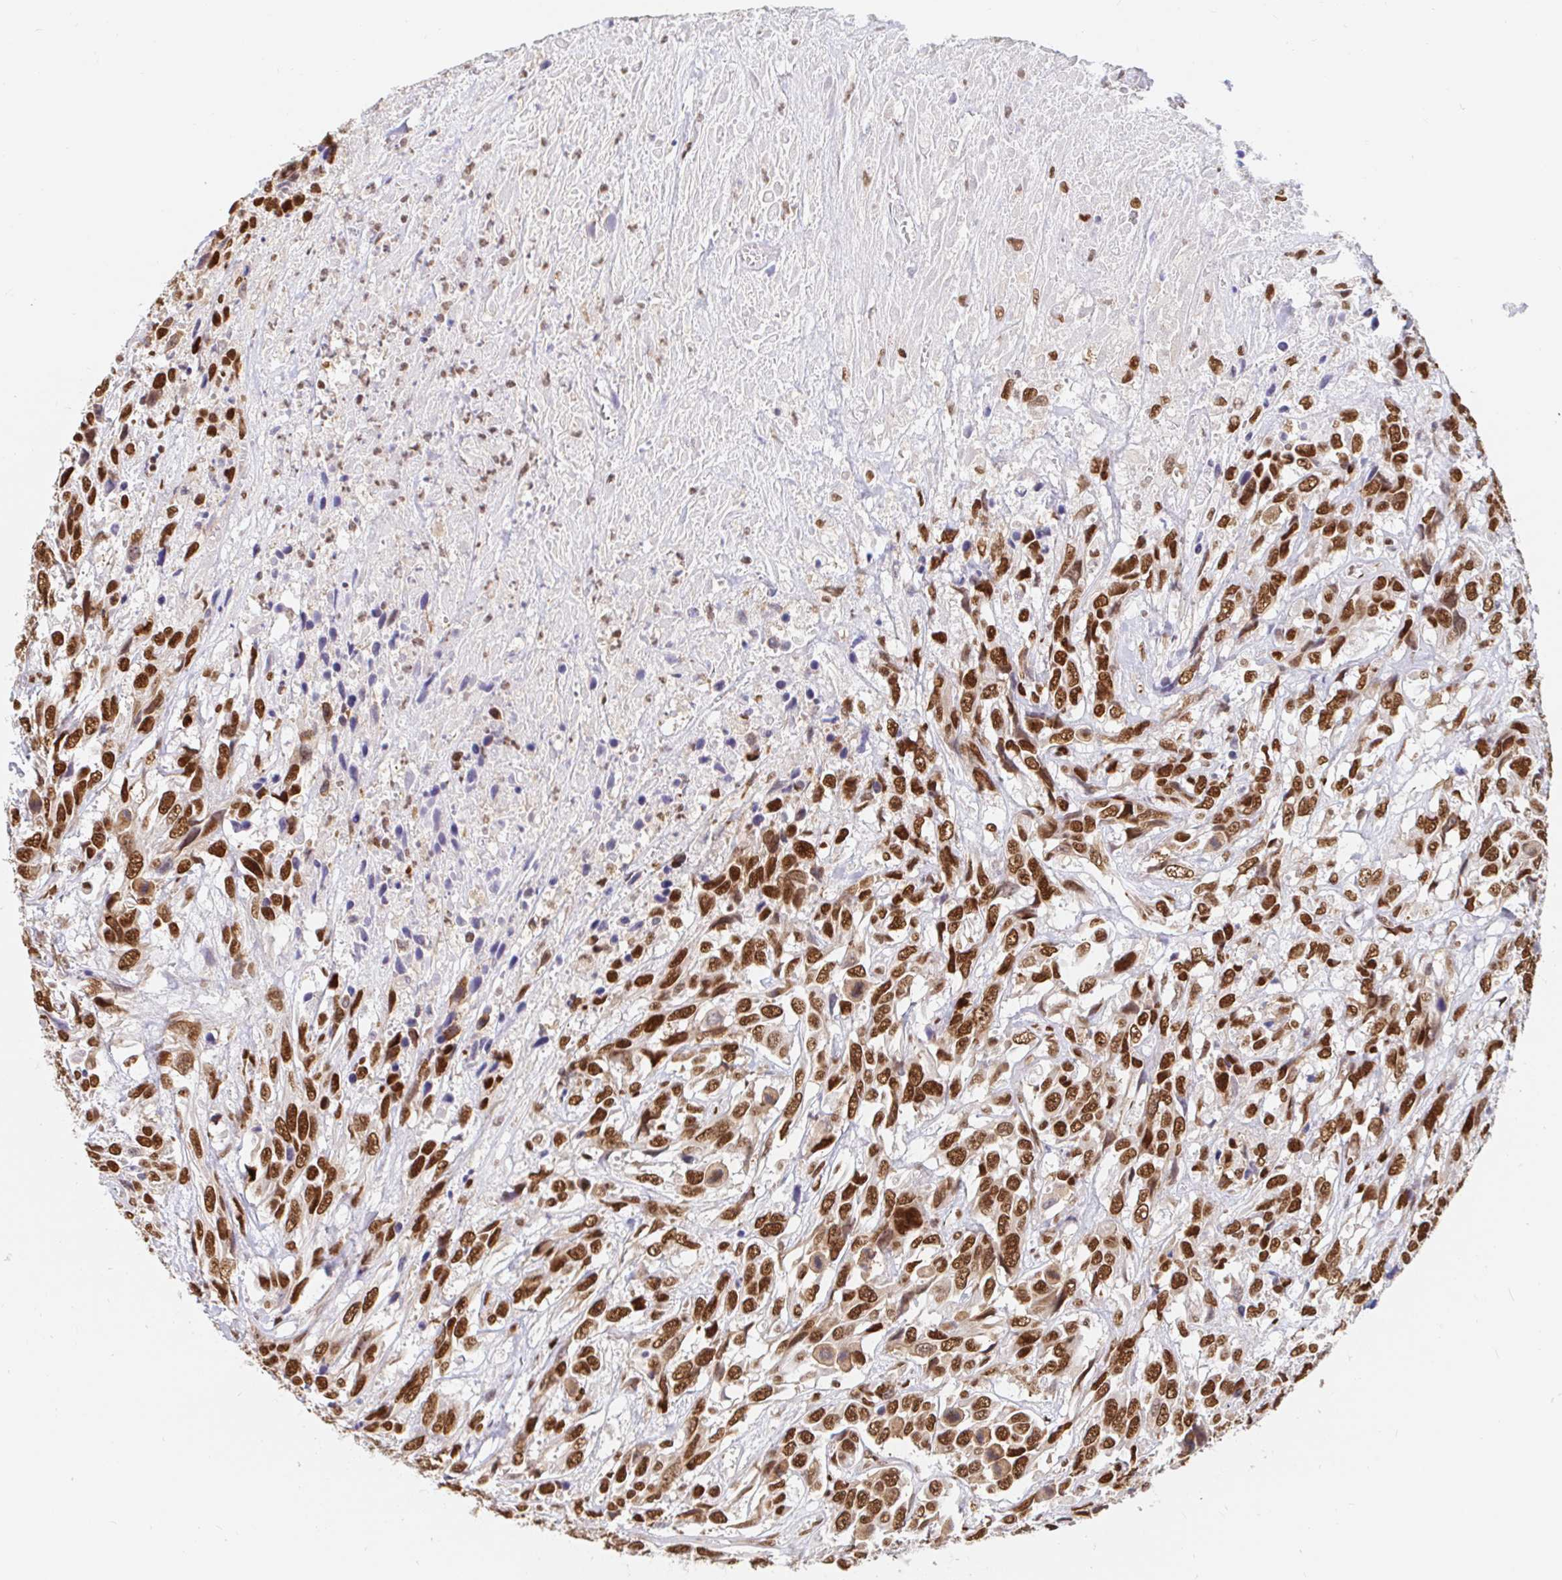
{"staining": {"intensity": "strong", "quantity": ">75%", "location": "nuclear"}, "tissue": "urothelial cancer", "cell_type": "Tumor cells", "image_type": "cancer", "snomed": [{"axis": "morphology", "description": "Urothelial carcinoma, High grade"}, {"axis": "topography", "description": "Urinary bladder"}], "caption": "Immunohistochemistry (IHC) staining of urothelial cancer, which reveals high levels of strong nuclear staining in about >75% of tumor cells indicating strong nuclear protein staining. The staining was performed using DAB (3,3'-diaminobenzidine) (brown) for protein detection and nuclei were counterstained in hematoxylin (blue).", "gene": "RBMX", "patient": {"sex": "female", "age": 70}}